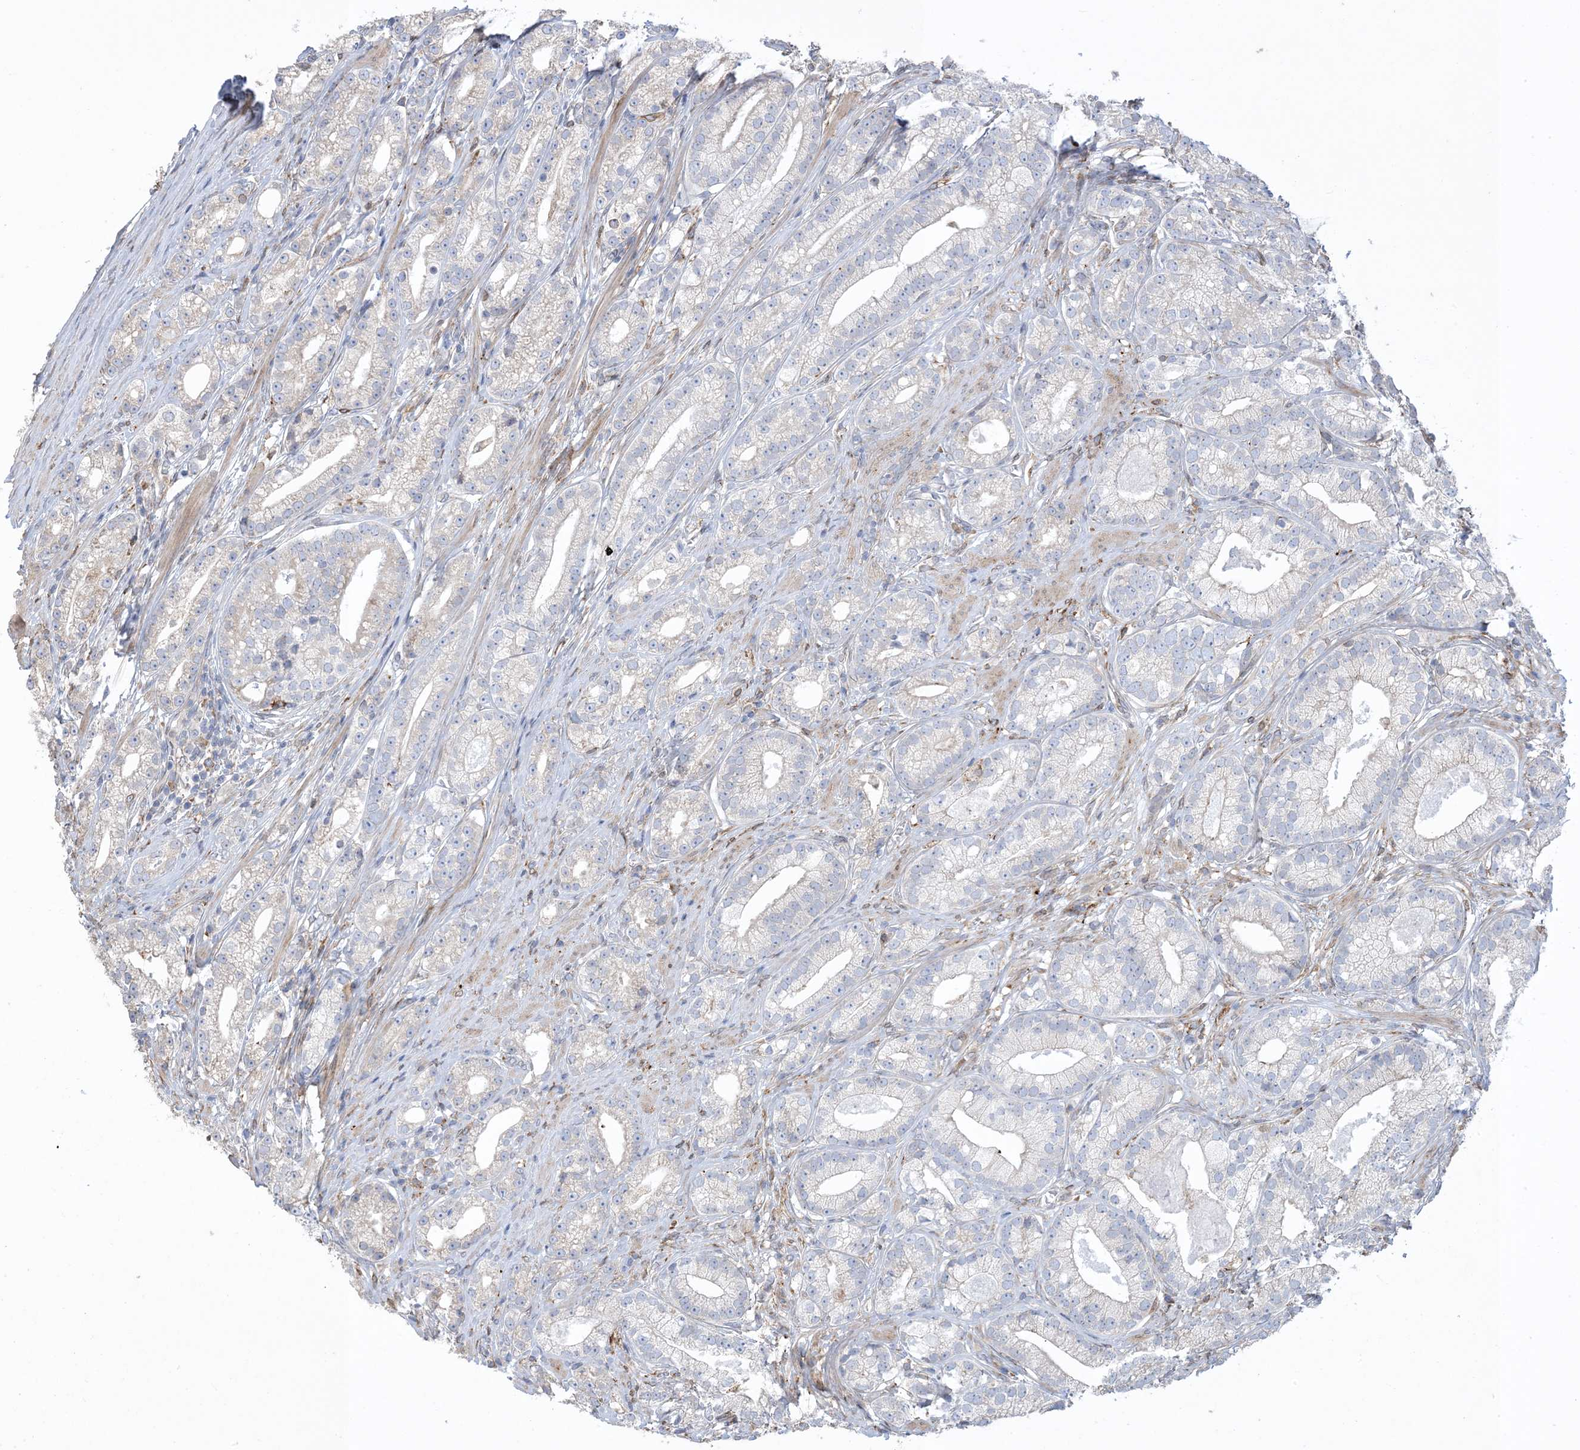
{"staining": {"intensity": "negative", "quantity": "none", "location": "none"}, "tissue": "prostate cancer", "cell_type": "Tumor cells", "image_type": "cancer", "snomed": [{"axis": "morphology", "description": "Adenocarcinoma, High grade"}, {"axis": "topography", "description": "Prostate"}], "caption": "High-grade adenocarcinoma (prostate) was stained to show a protein in brown. There is no significant positivity in tumor cells. (DAB IHC, high magnification).", "gene": "SHANK1", "patient": {"sex": "male", "age": 69}}